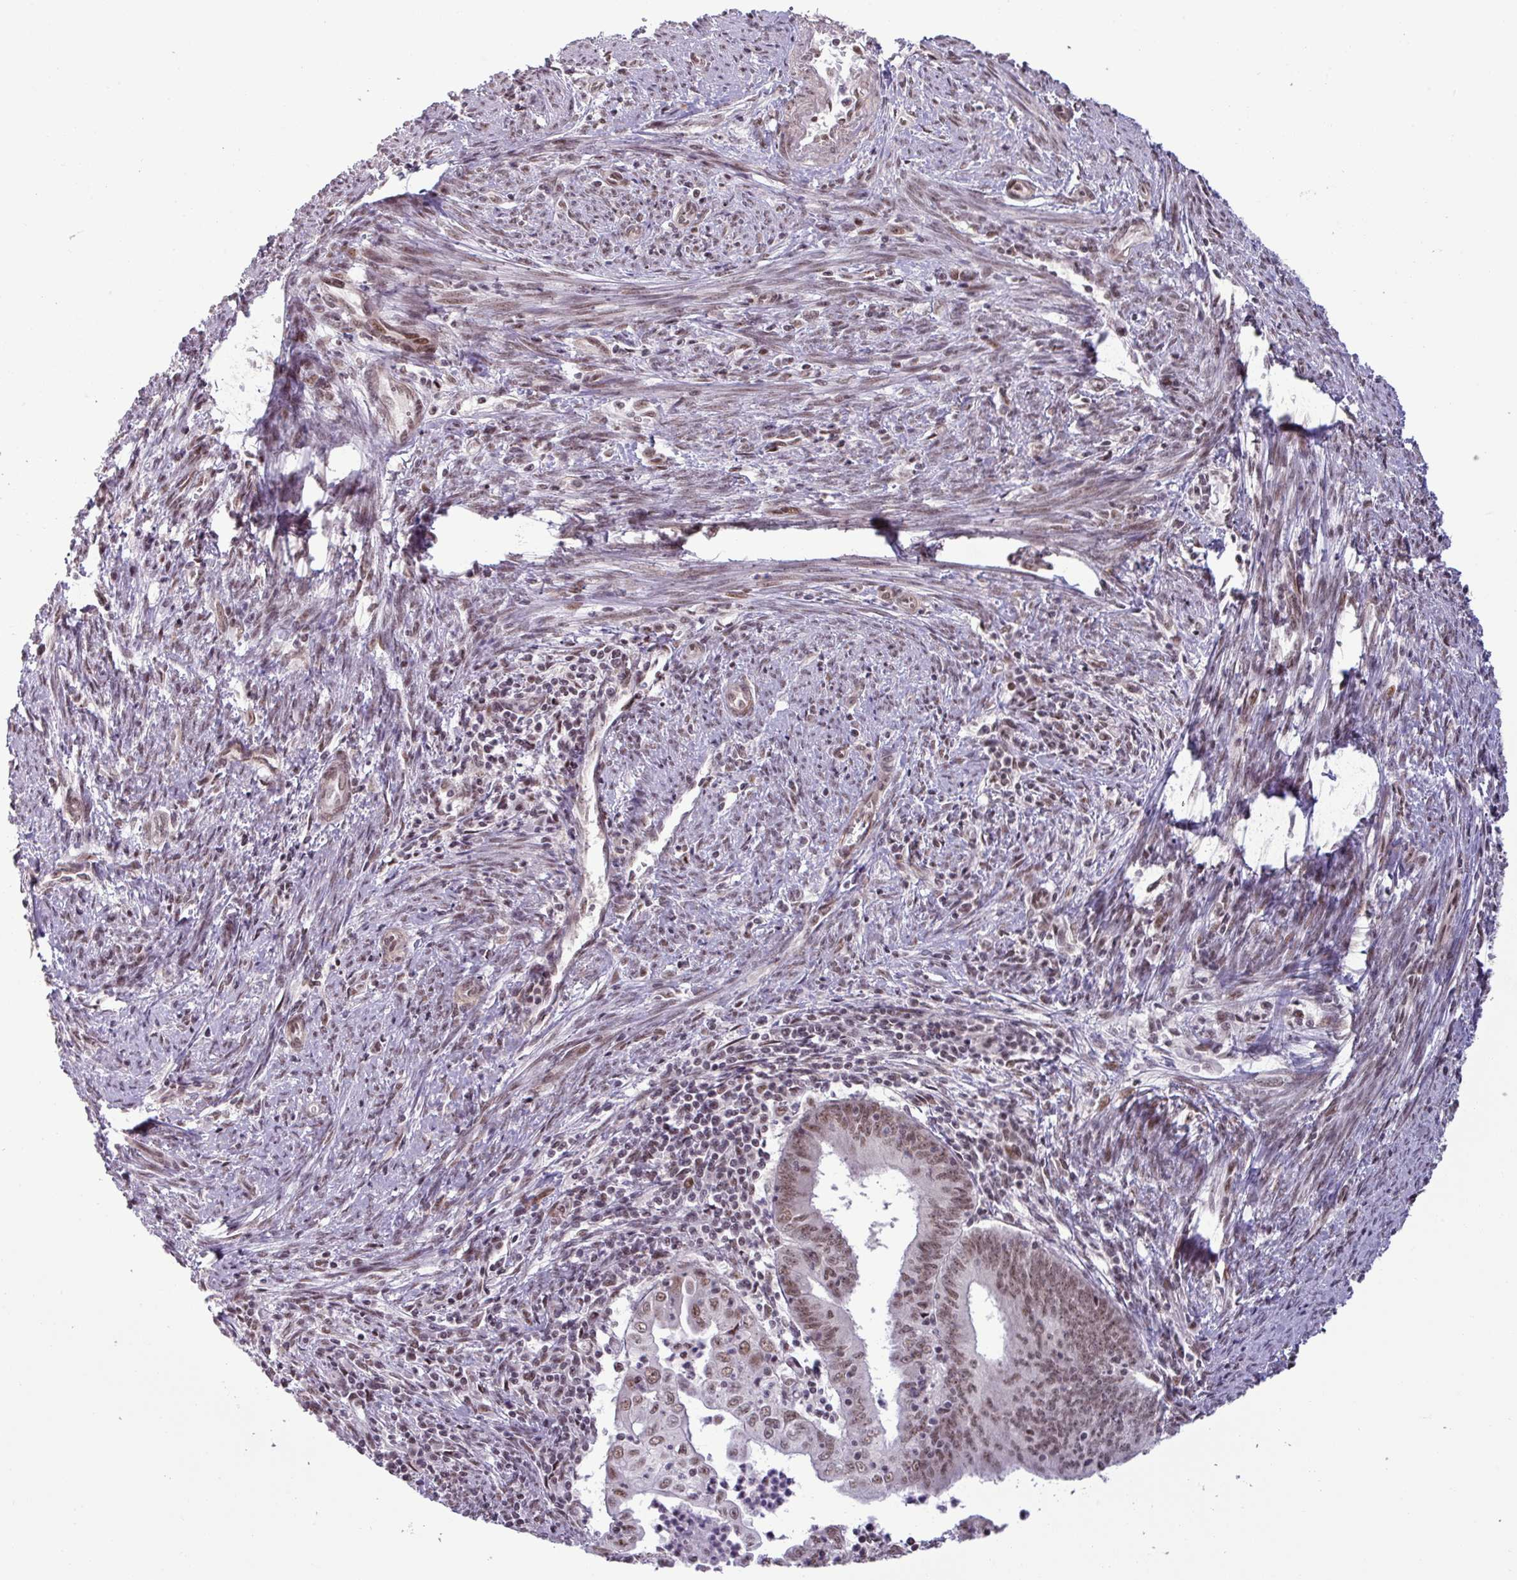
{"staining": {"intensity": "moderate", "quantity": ">75%", "location": "nuclear"}, "tissue": "endometrial cancer", "cell_type": "Tumor cells", "image_type": "cancer", "snomed": [{"axis": "morphology", "description": "Adenocarcinoma, NOS"}, {"axis": "topography", "description": "Endometrium"}], "caption": "Moderate nuclear positivity for a protein is seen in approximately >75% of tumor cells of endometrial cancer using IHC.", "gene": "PTPN20", "patient": {"sex": "female", "age": 60}}